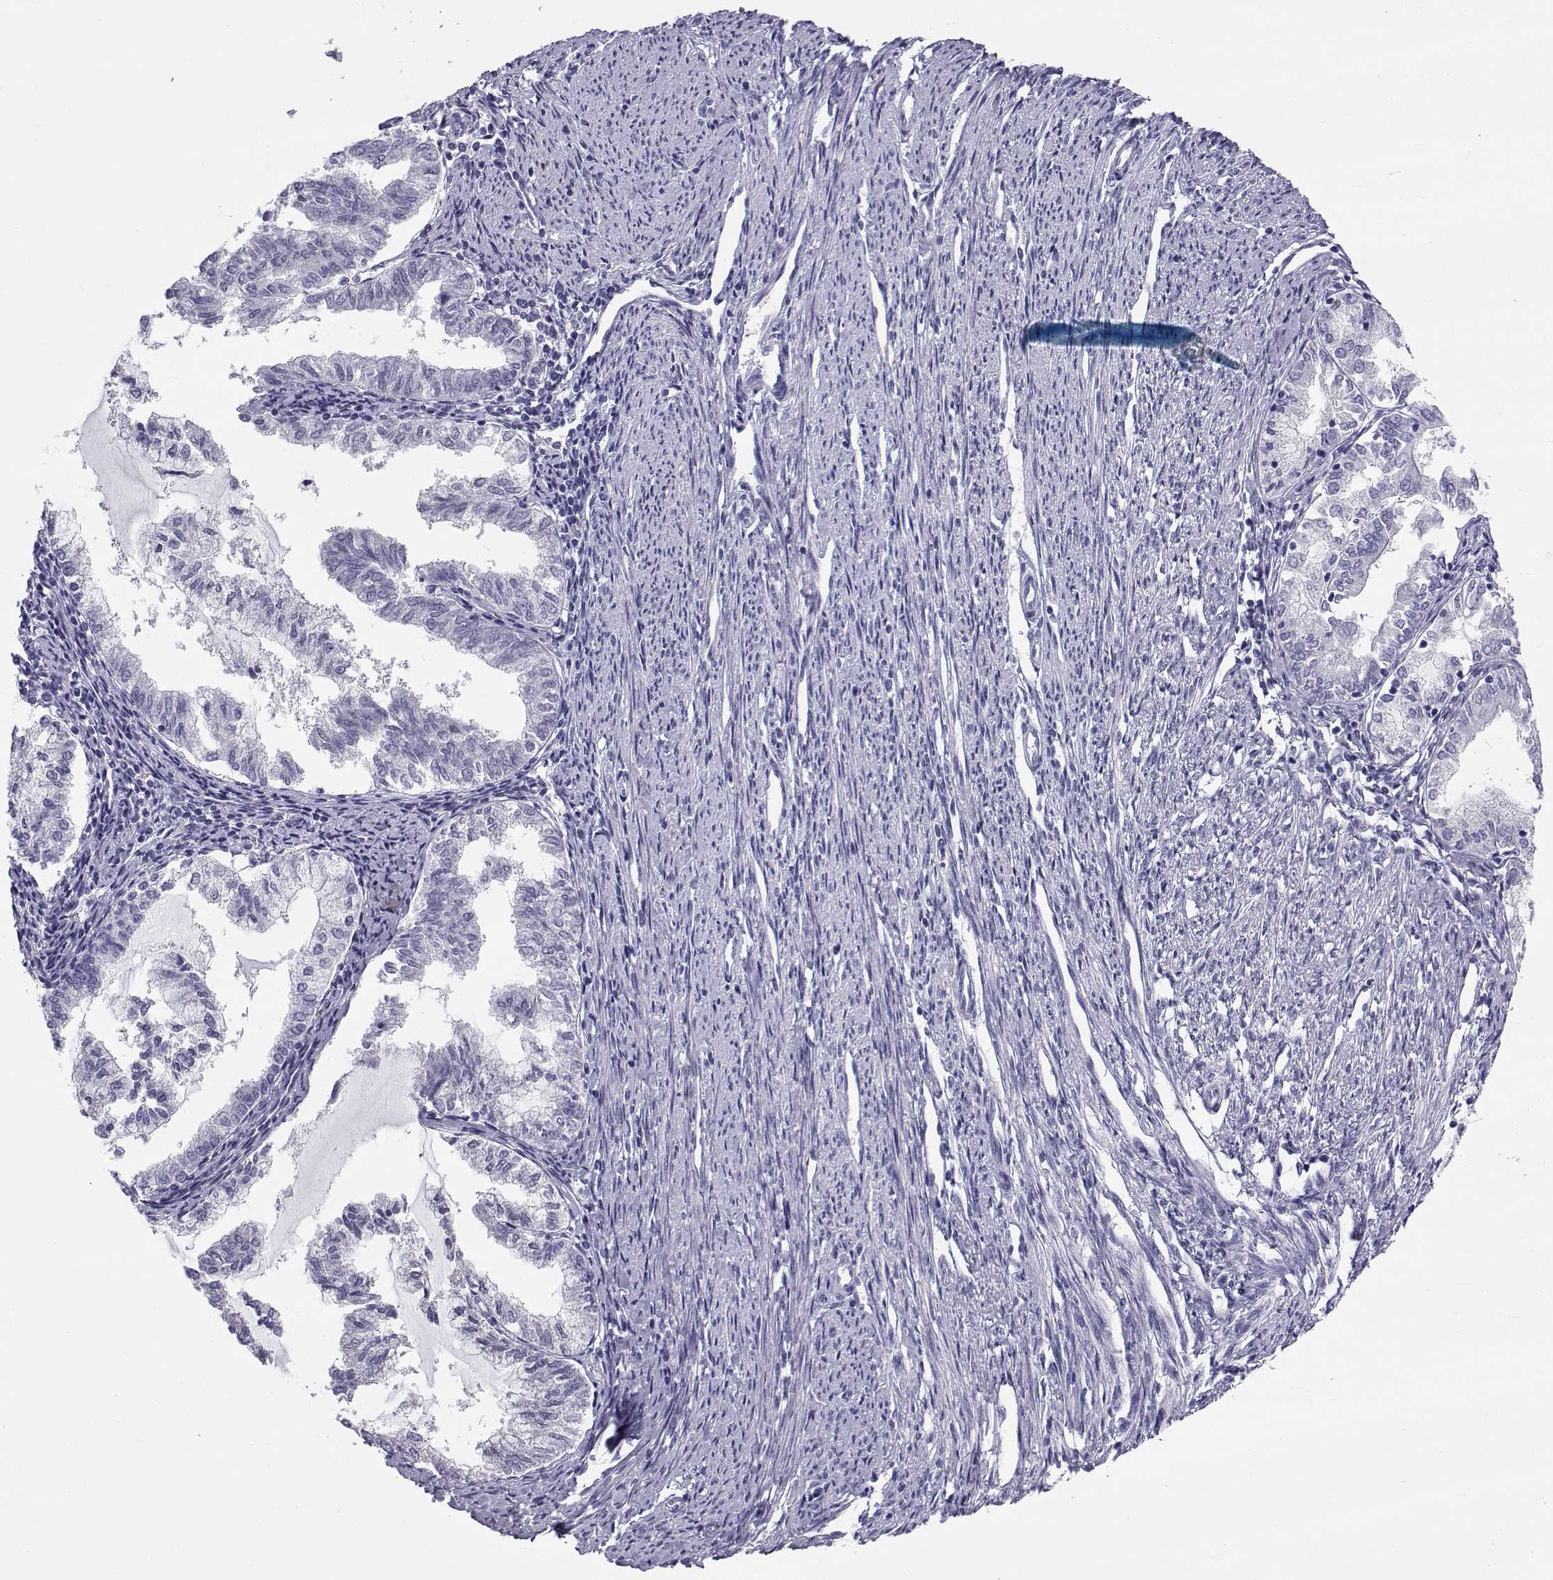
{"staining": {"intensity": "negative", "quantity": "none", "location": "none"}, "tissue": "endometrial cancer", "cell_type": "Tumor cells", "image_type": "cancer", "snomed": [{"axis": "morphology", "description": "Adenocarcinoma, NOS"}, {"axis": "topography", "description": "Endometrium"}], "caption": "A histopathology image of adenocarcinoma (endometrial) stained for a protein reveals no brown staining in tumor cells.", "gene": "RNASE12", "patient": {"sex": "female", "age": 79}}